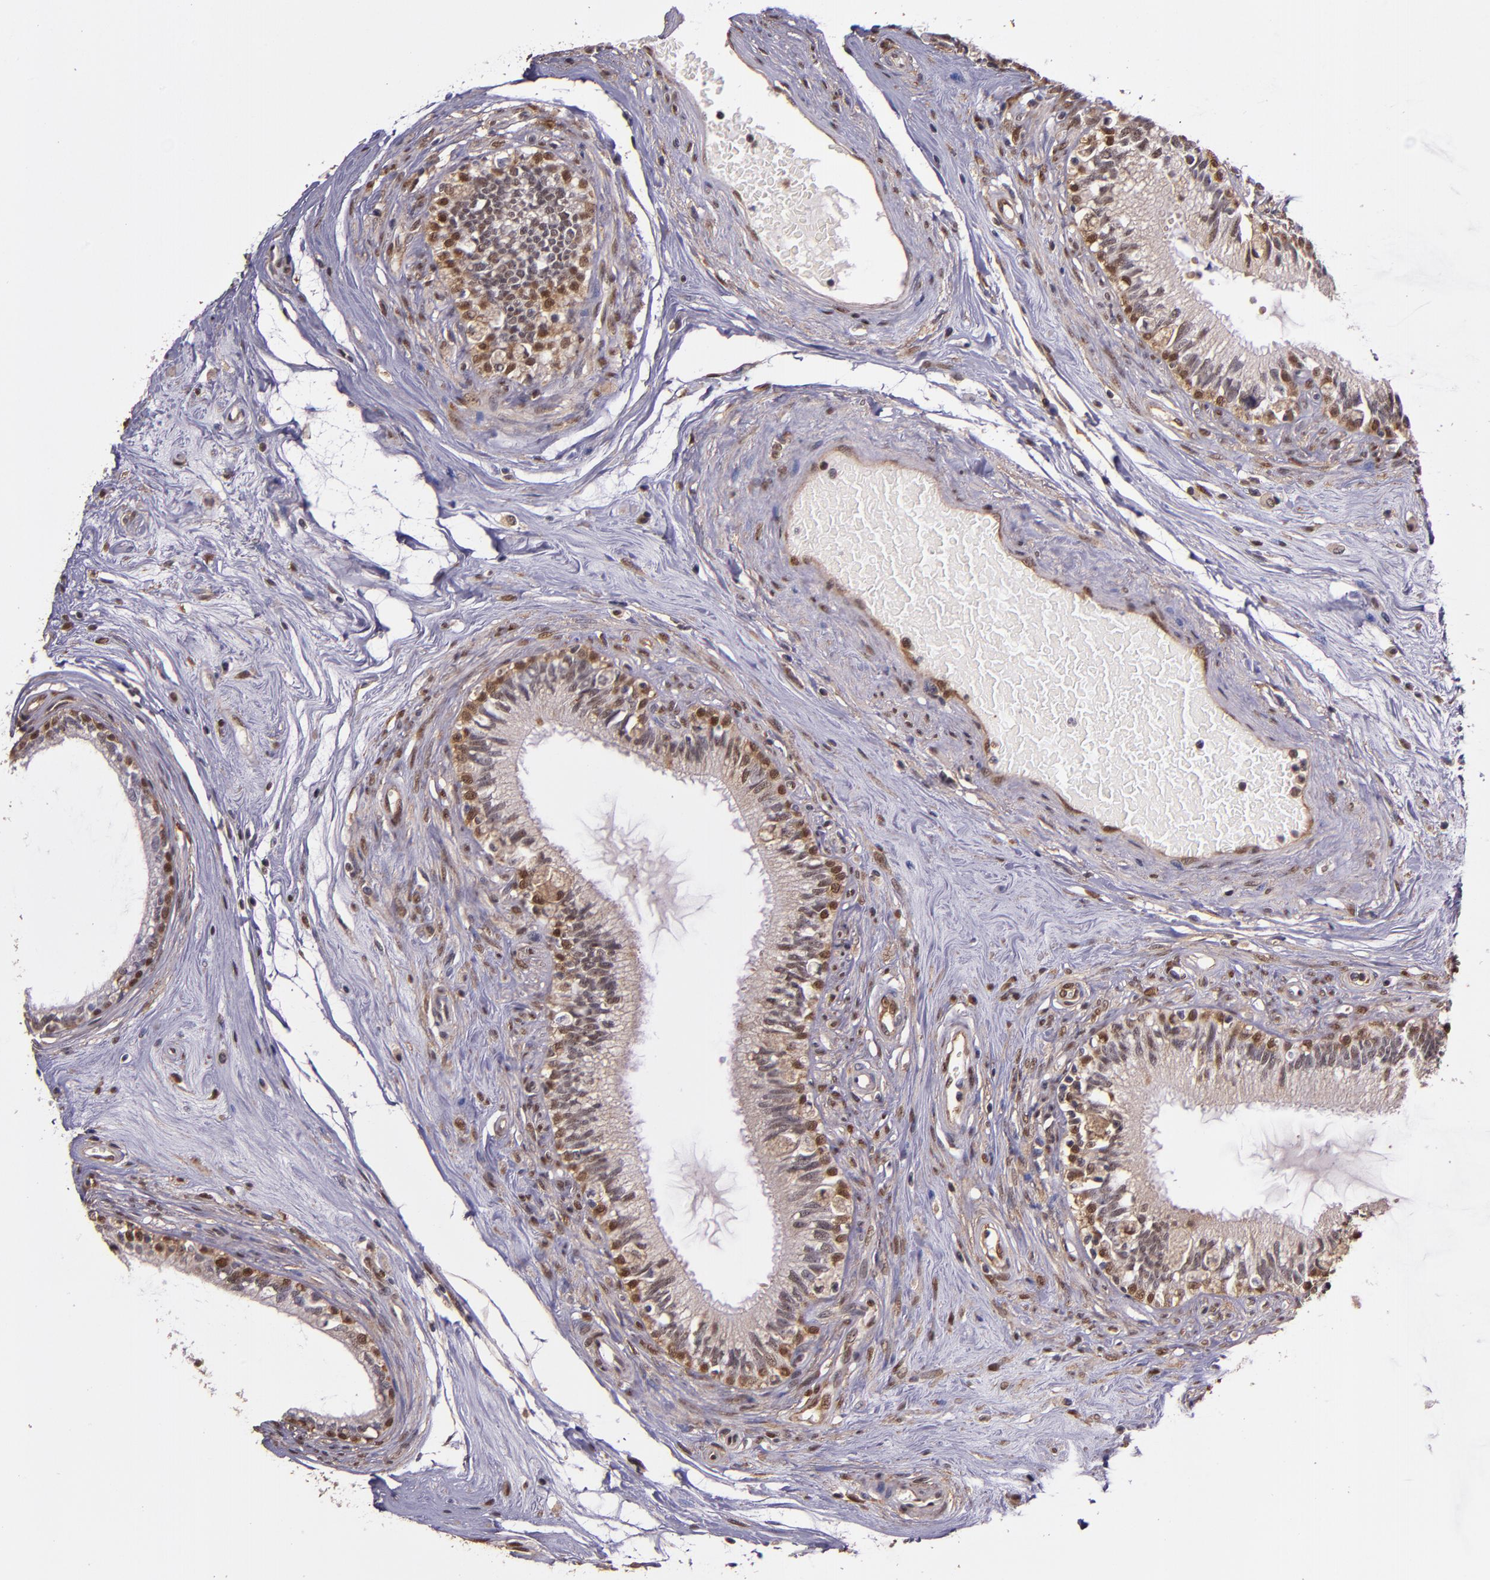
{"staining": {"intensity": "moderate", "quantity": ">75%", "location": "cytoplasmic/membranous,nuclear"}, "tissue": "epididymis", "cell_type": "Glandular cells", "image_type": "normal", "snomed": [{"axis": "morphology", "description": "Normal tissue, NOS"}, {"axis": "morphology", "description": "Inflammation, NOS"}, {"axis": "topography", "description": "Epididymis"}], "caption": "Immunohistochemistry staining of unremarkable epididymis, which reveals medium levels of moderate cytoplasmic/membranous,nuclear expression in approximately >75% of glandular cells indicating moderate cytoplasmic/membranous,nuclear protein expression. The staining was performed using DAB (brown) for protein detection and nuclei were counterstained in hematoxylin (blue).", "gene": "STAT6", "patient": {"sex": "male", "age": 84}}